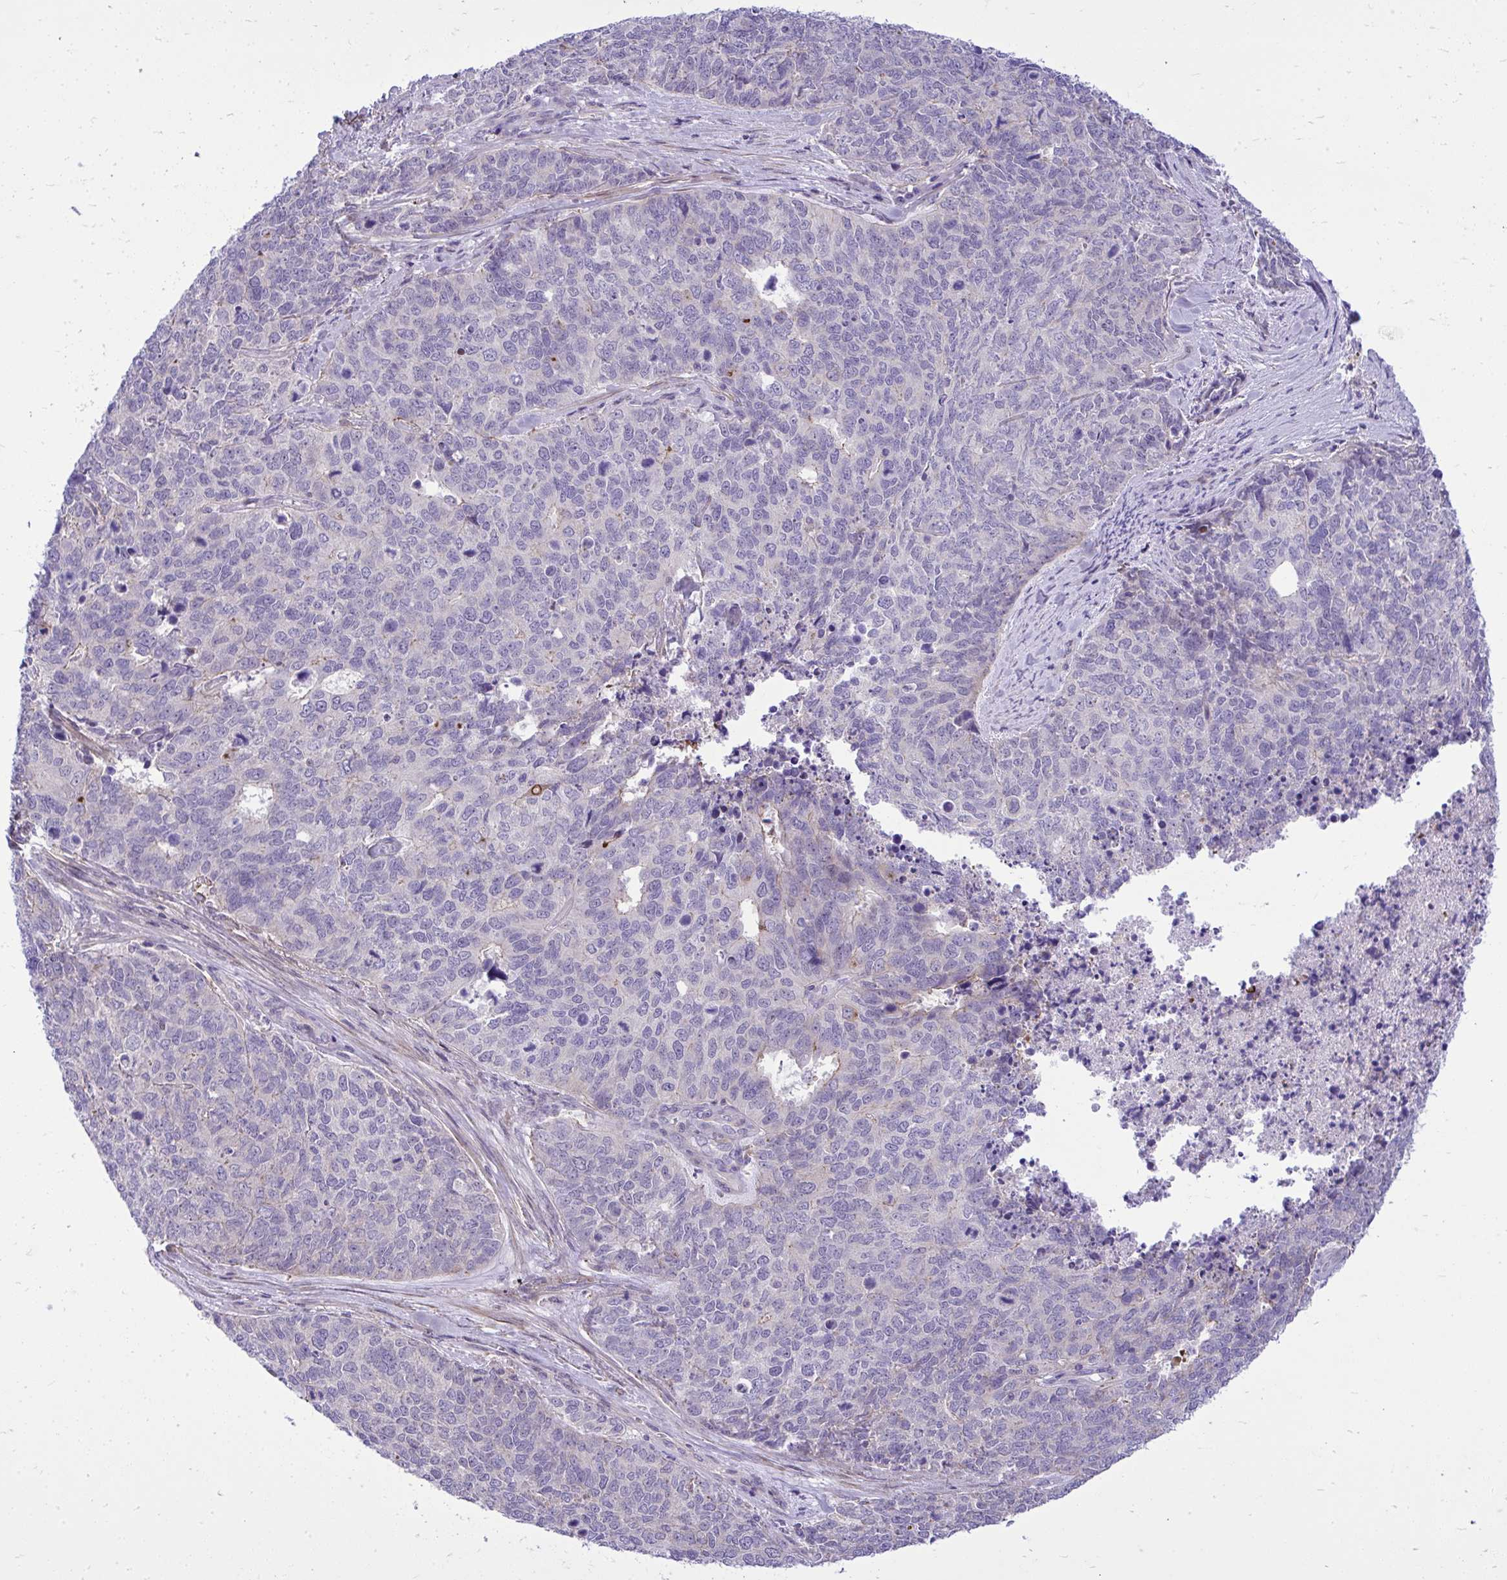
{"staining": {"intensity": "negative", "quantity": "none", "location": "none"}, "tissue": "cervical cancer", "cell_type": "Tumor cells", "image_type": "cancer", "snomed": [{"axis": "morphology", "description": "Adenocarcinoma, NOS"}, {"axis": "topography", "description": "Cervix"}], "caption": "Immunohistochemistry of human cervical cancer (adenocarcinoma) shows no positivity in tumor cells.", "gene": "GRK4", "patient": {"sex": "female", "age": 63}}